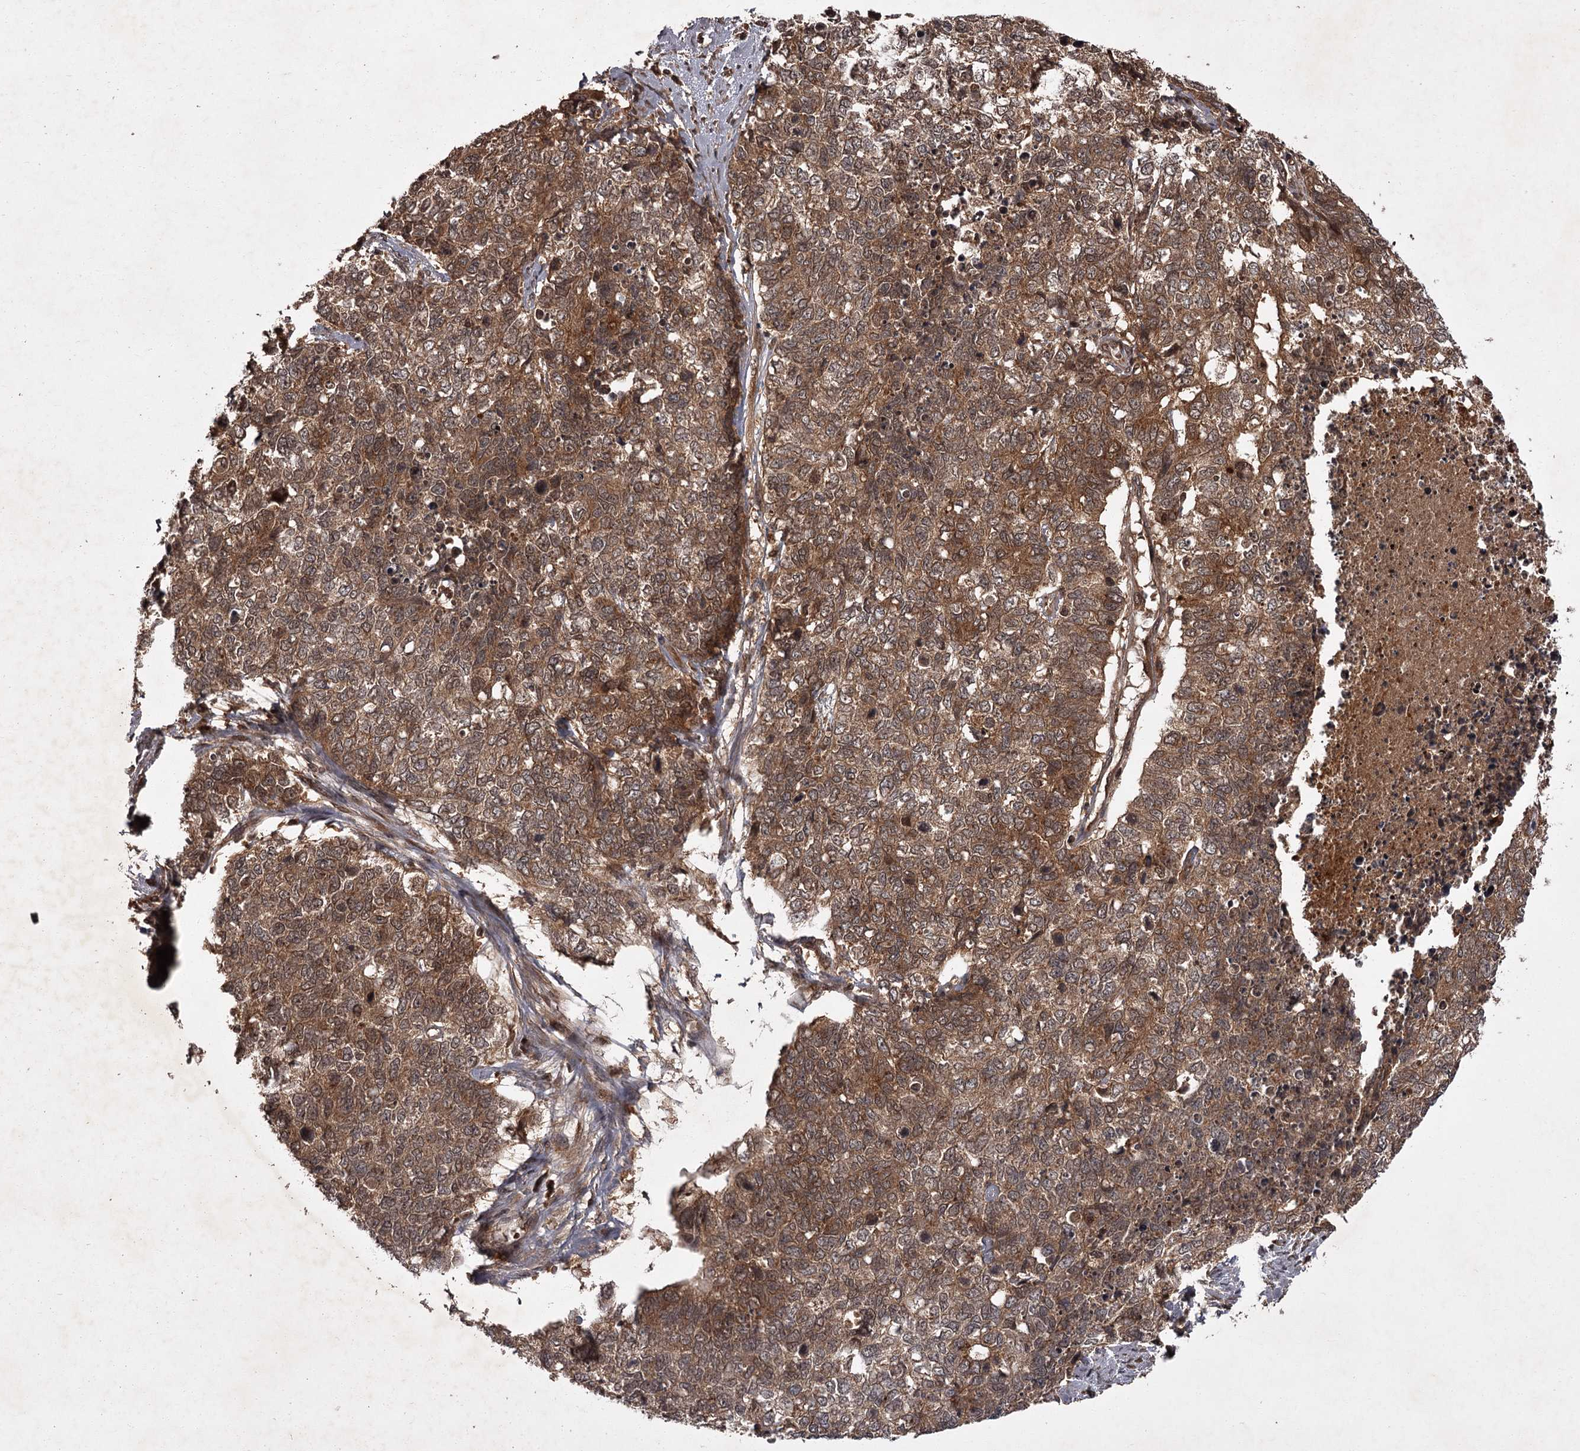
{"staining": {"intensity": "strong", "quantity": ">75%", "location": "cytoplasmic/membranous"}, "tissue": "cervical cancer", "cell_type": "Tumor cells", "image_type": "cancer", "snomed": [{"axis": "morphology", "description": "Squamous cell carcinoma, NOS"}, {"axis": "topography", "description": "Cervix"}], "caption": "This histopathology image demonstrates immunohistochemistry (IHC) staining of cervical squamous cell carcinoma, with high strong cytoplasmic/membranous expression in approximately >75% of tumor cells.", "gene": "TBC1D23", "patient": {"sex": "female", "age": 63}}